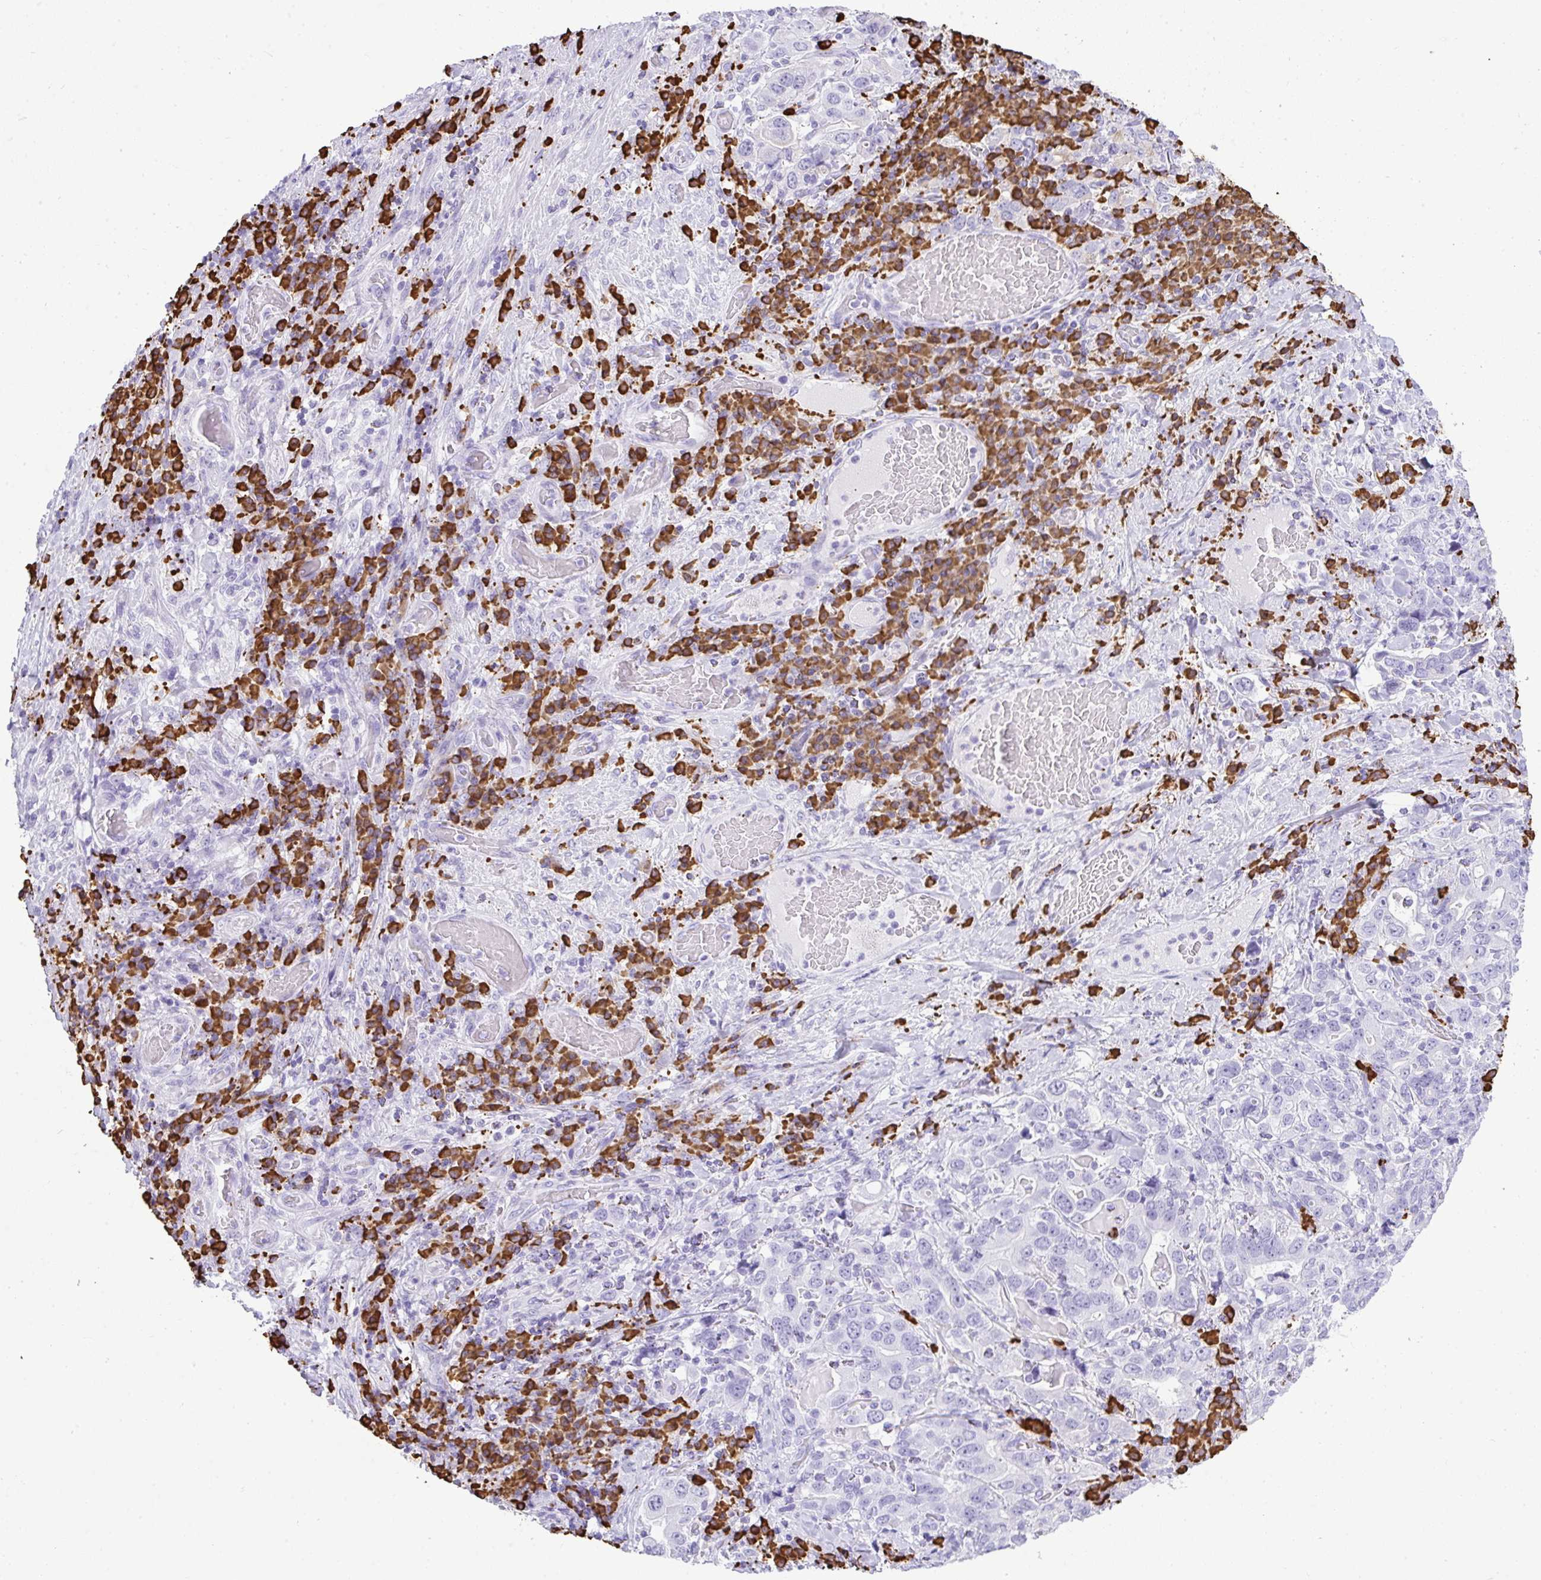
{"staining": {"intensity": "negative", "quantity": "none", "location": "none"}, "tissue": "stomach cancer", "cell_type": "Tumor cells", "image_type": "cancer", "snomed": [{"axis": "morphology", "description": "Adenocarcinoma, NOS"}, {"axis": "topography", "description": "Stomach, upper"}, {"axis": "topography", "description": "Stomach"}], "caption": "An immunohistochemistry photomicrograph of stomach cancer is shown. There is no staining in tumor cells of stomach cancer. The staining is performed using DAB (3,3'-diaminobenzidine) brown chromogen with nuclei counter-stained in using hematoxylin.", "gene": "CDADC1", "patient": {"sex": "male", "age": 62}}